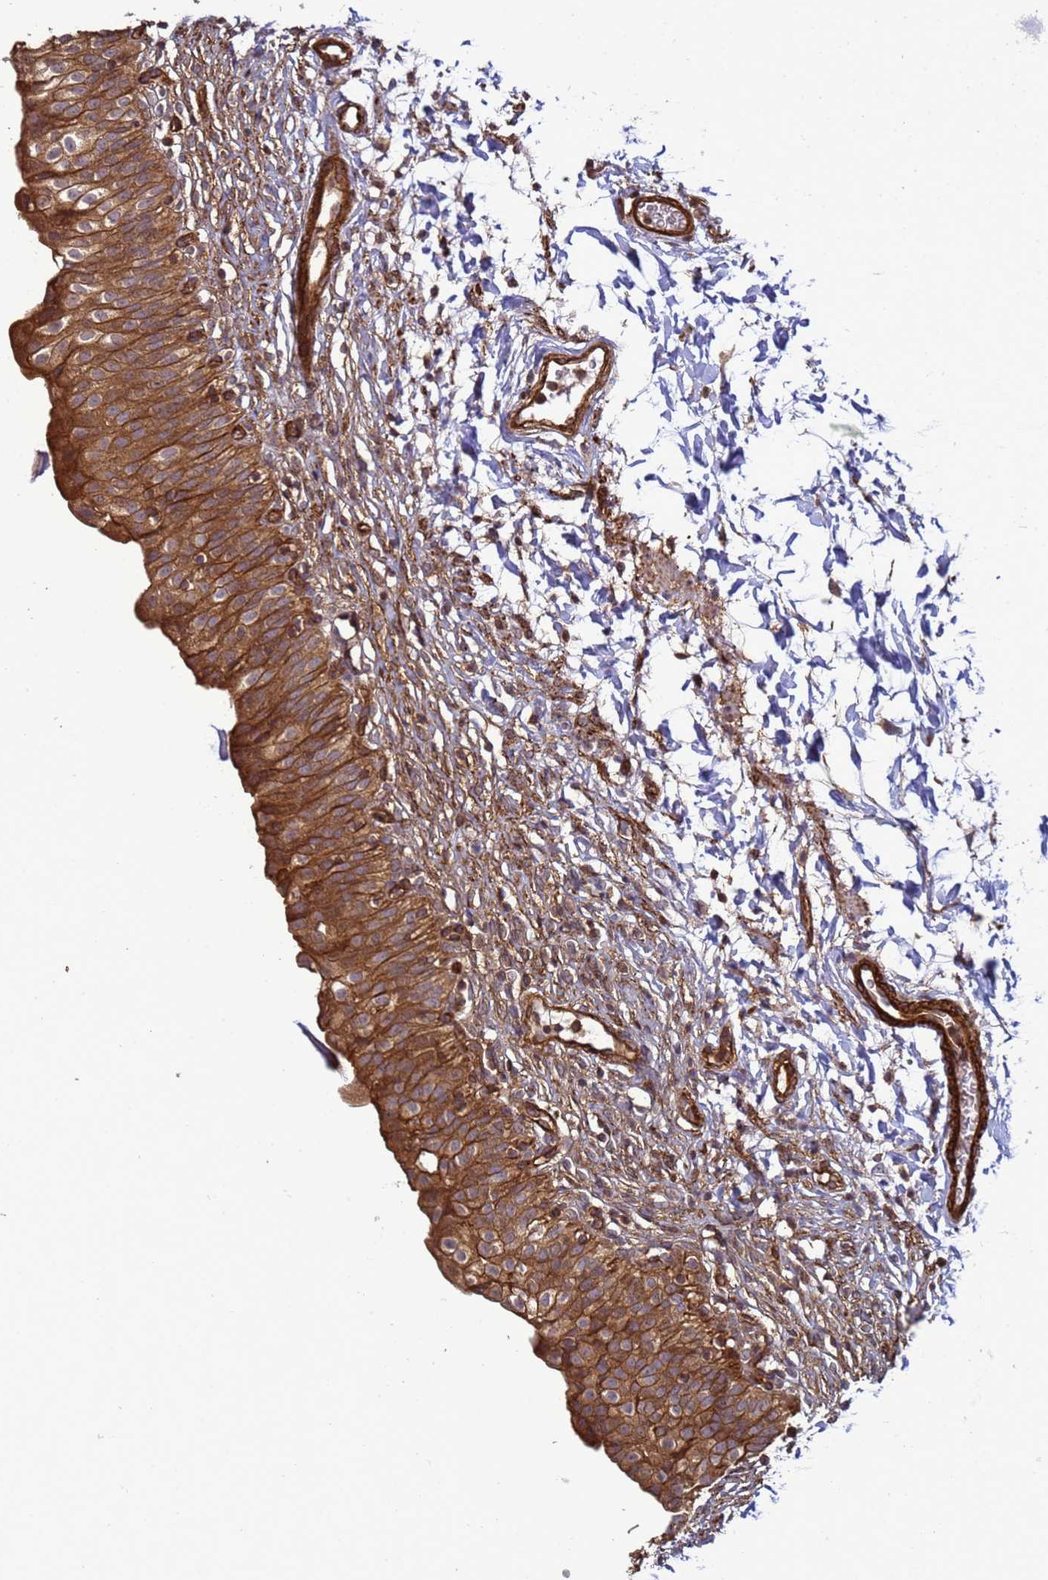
{"staining": {"intensity": "strong", "quantity": ">75%", "location": "cytoplasmic/membranous"}, "tissue": "urinary bladder", "cell_type": "Urothelial cells", "image_type": "normal", "snomed": [{"axis": "morphology", "description": "Normal tissue, NOS"}, {"axis": "topography", "description": "Urinary bladder"}], "caption": "Immunohistochemistry (IHC) micrograph of benign urinary bladder: urinary bladder stained using IHC displays high levels of strong protein expression localized specifically in the cytoplasmic/membranous of urothelial cells, appearing as a cytoplasmic/membranous brown color.", "gene": "CNOT1", "patient": {"sex": "male", "age": 55}}